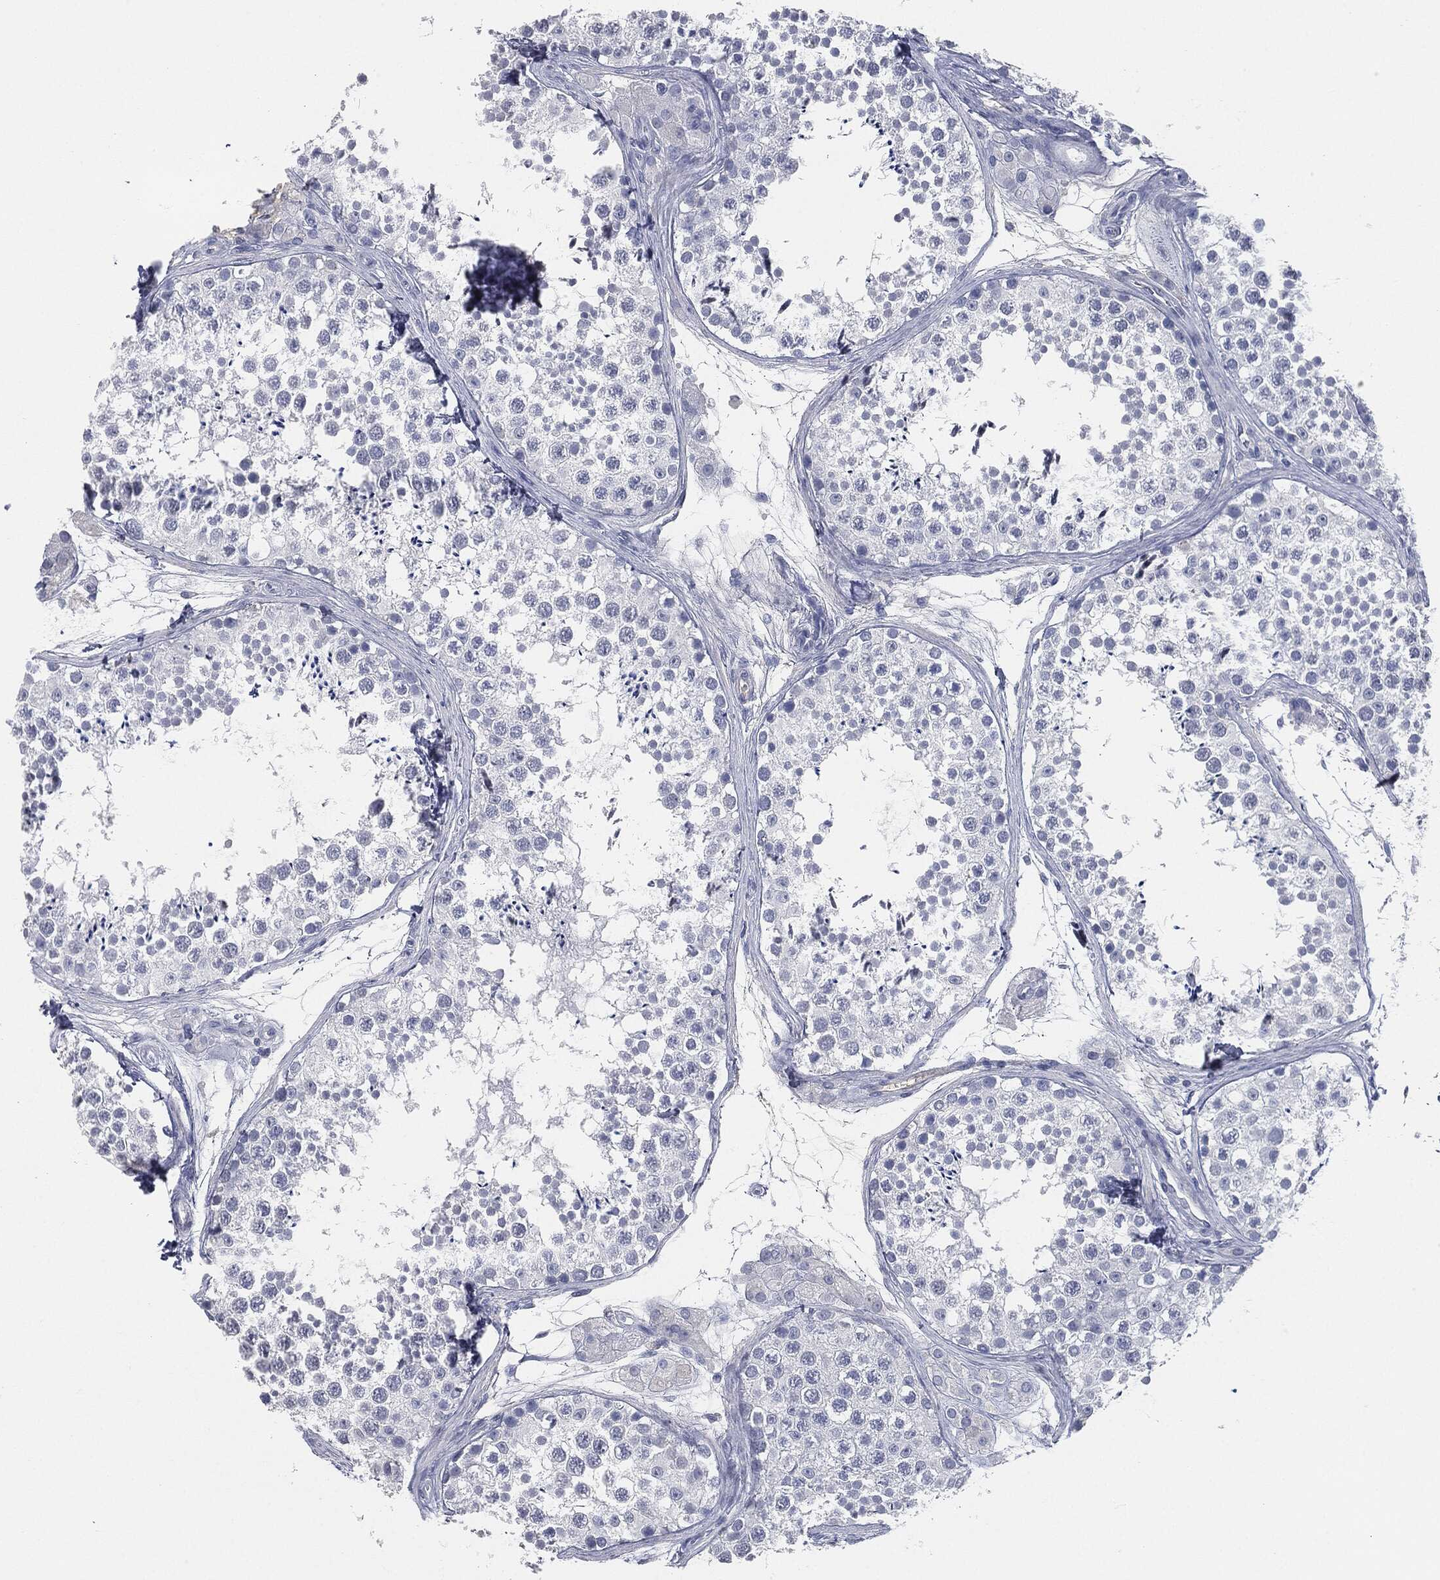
{"staining": {"intensity": "negative", "quantity": "none", "location": "none"}, "tissue": "testis", "cell_type": "Cells in seminiferous ducts", "image_type": "normal", "snomed": [{"axis": "morphology", "description": "Normal tissue, NOS"}, {"axis": "topography", "description": "Testis"}], "caption": "Protein analysis of benign testis shows no significant staining in cells in seminiferous ducts. (DAB immunohistochemistry with hematoxylin counter stain).", "gene": "SIGLEC7", "patient": {"sex": "male", "age": 41}}